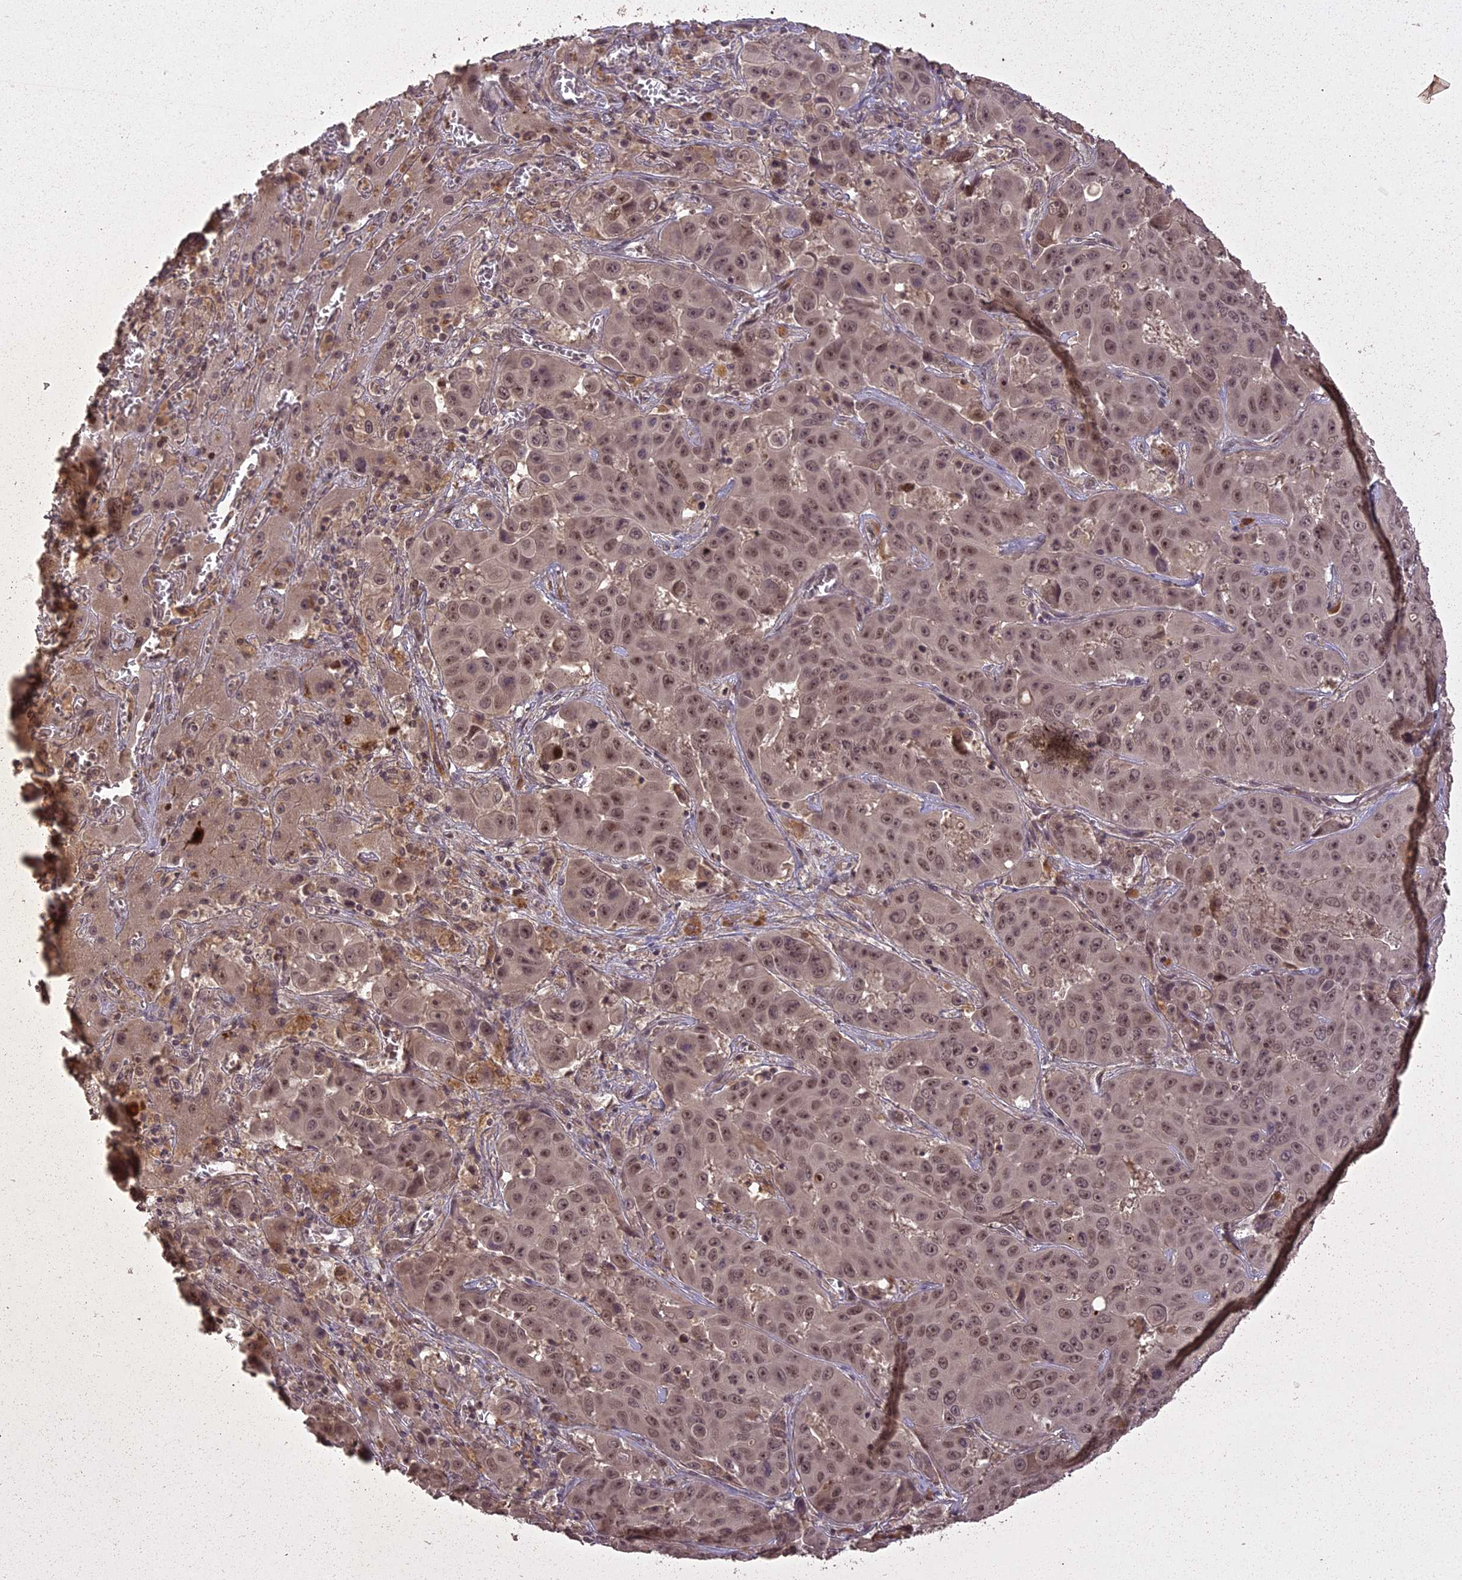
{"staining": {"intensity": "moderate", "quantity": ">75%", "location": "nuclear"}, "tissue": "liver cancer", "cell_type": "Tumor cells", "image_type": "cancer", "snomed": [{"axis": "morphology", "description": "Cholangiocarcinoma"}, {"axis": "topography", "description": "Liver"}], "caption": "Approximately >75% of tumor cells in human liver cholangiocarcinoma exhibit moderate nuclear protein staining as visualized by brown immunohistochemical staining.", "gene": "LIN37", "patient": {"sex": "female", "age": 52}}